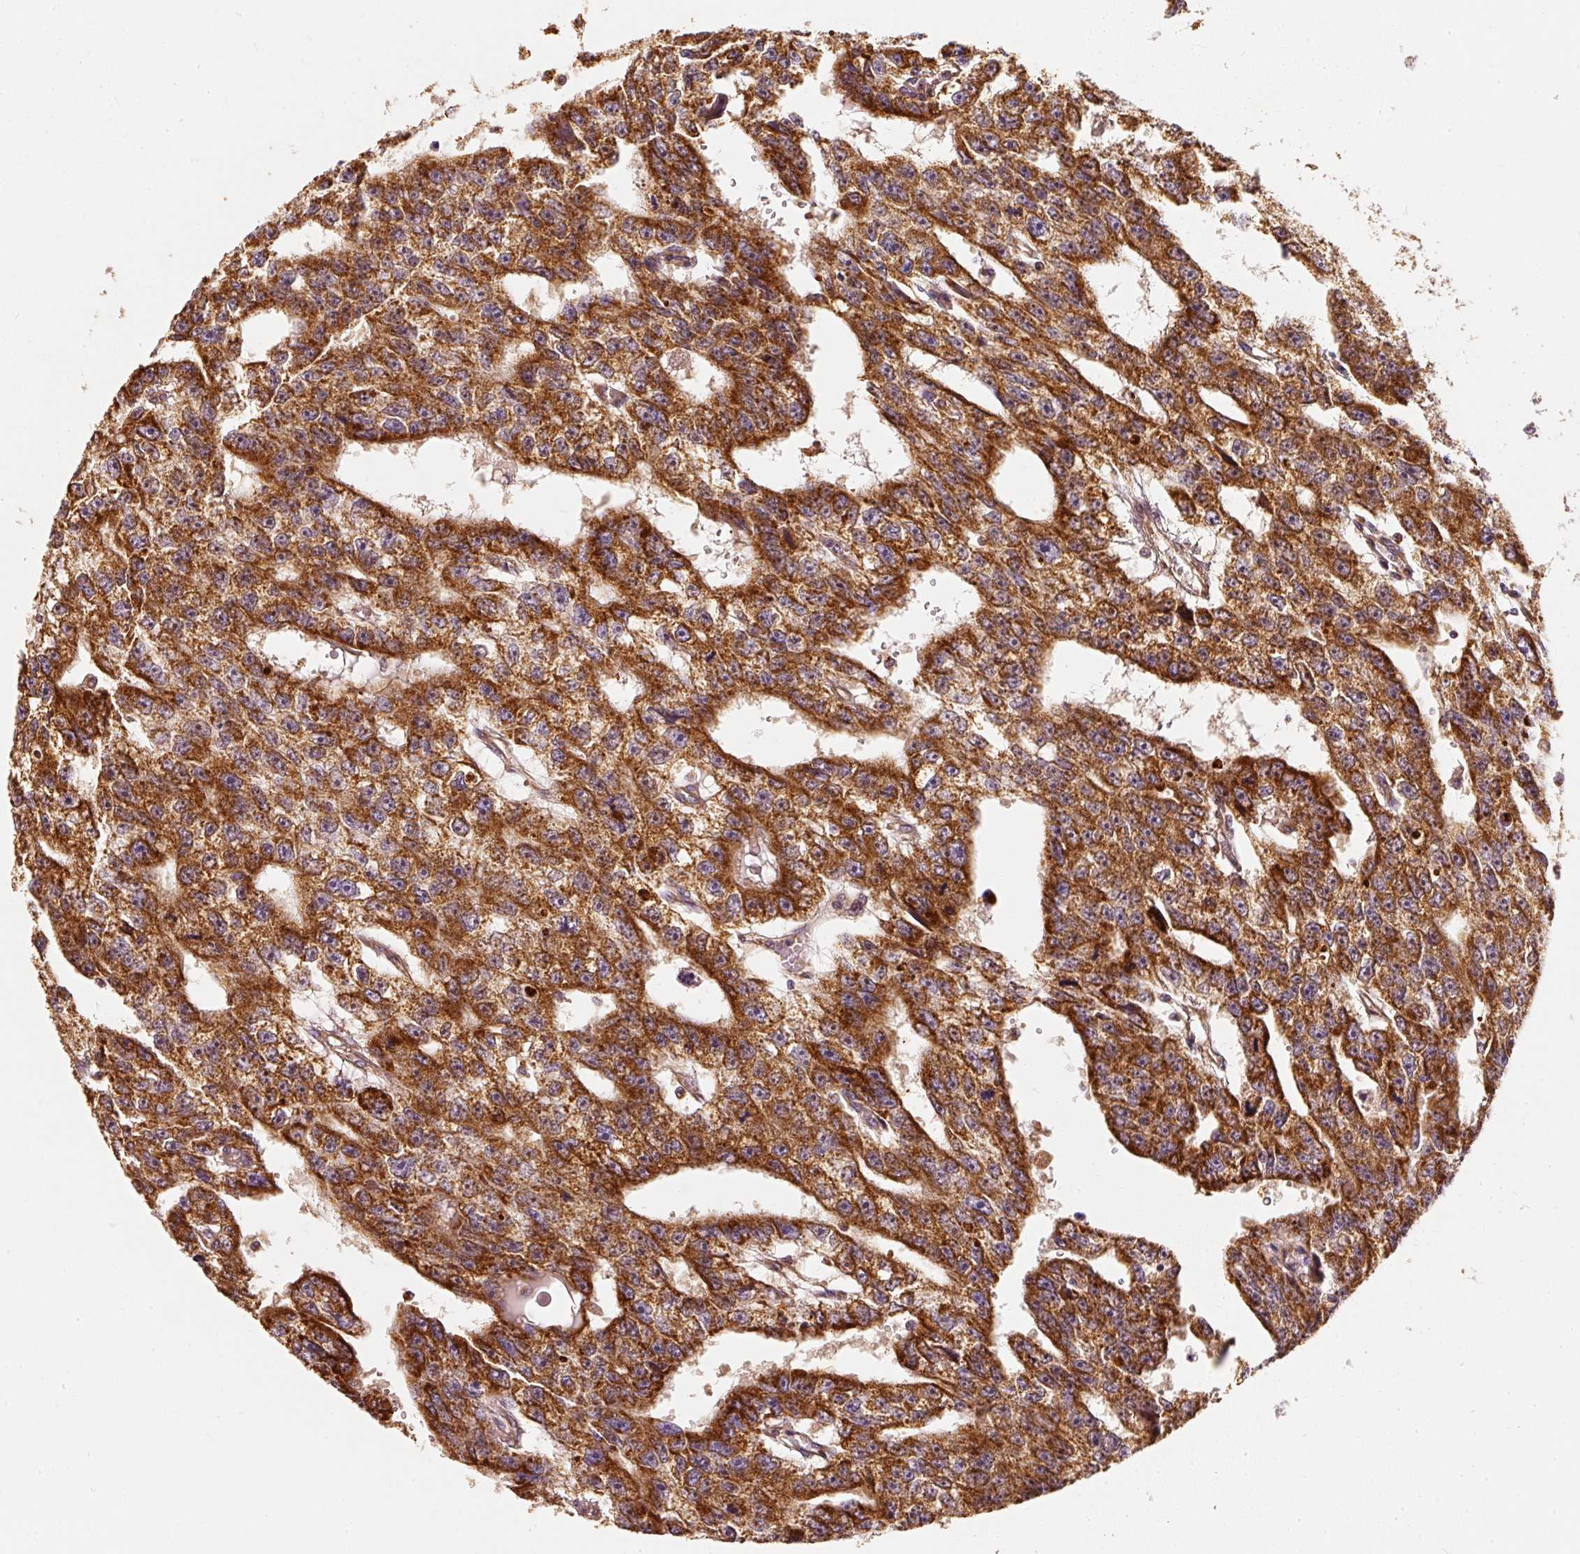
{"staining": {"intensity": "strong", "quantity": ">75%", "location": "cytoplasmic/membranous"}, "tissue": "testis cancer", "cell_type": "Tumor cells", "image_type": "cancer", "snomed": [{"axis": "morphology", "description": "Carcinoma, Embryonal, NOS"}, {"axis": "topography", "description": "Testis"}], "caption": "Testis cancer stained with a protein marker demonstrates strong staining in tumor cells.", "gene": "TOMM40", "patient": {"sex": "male", "age": 20}}